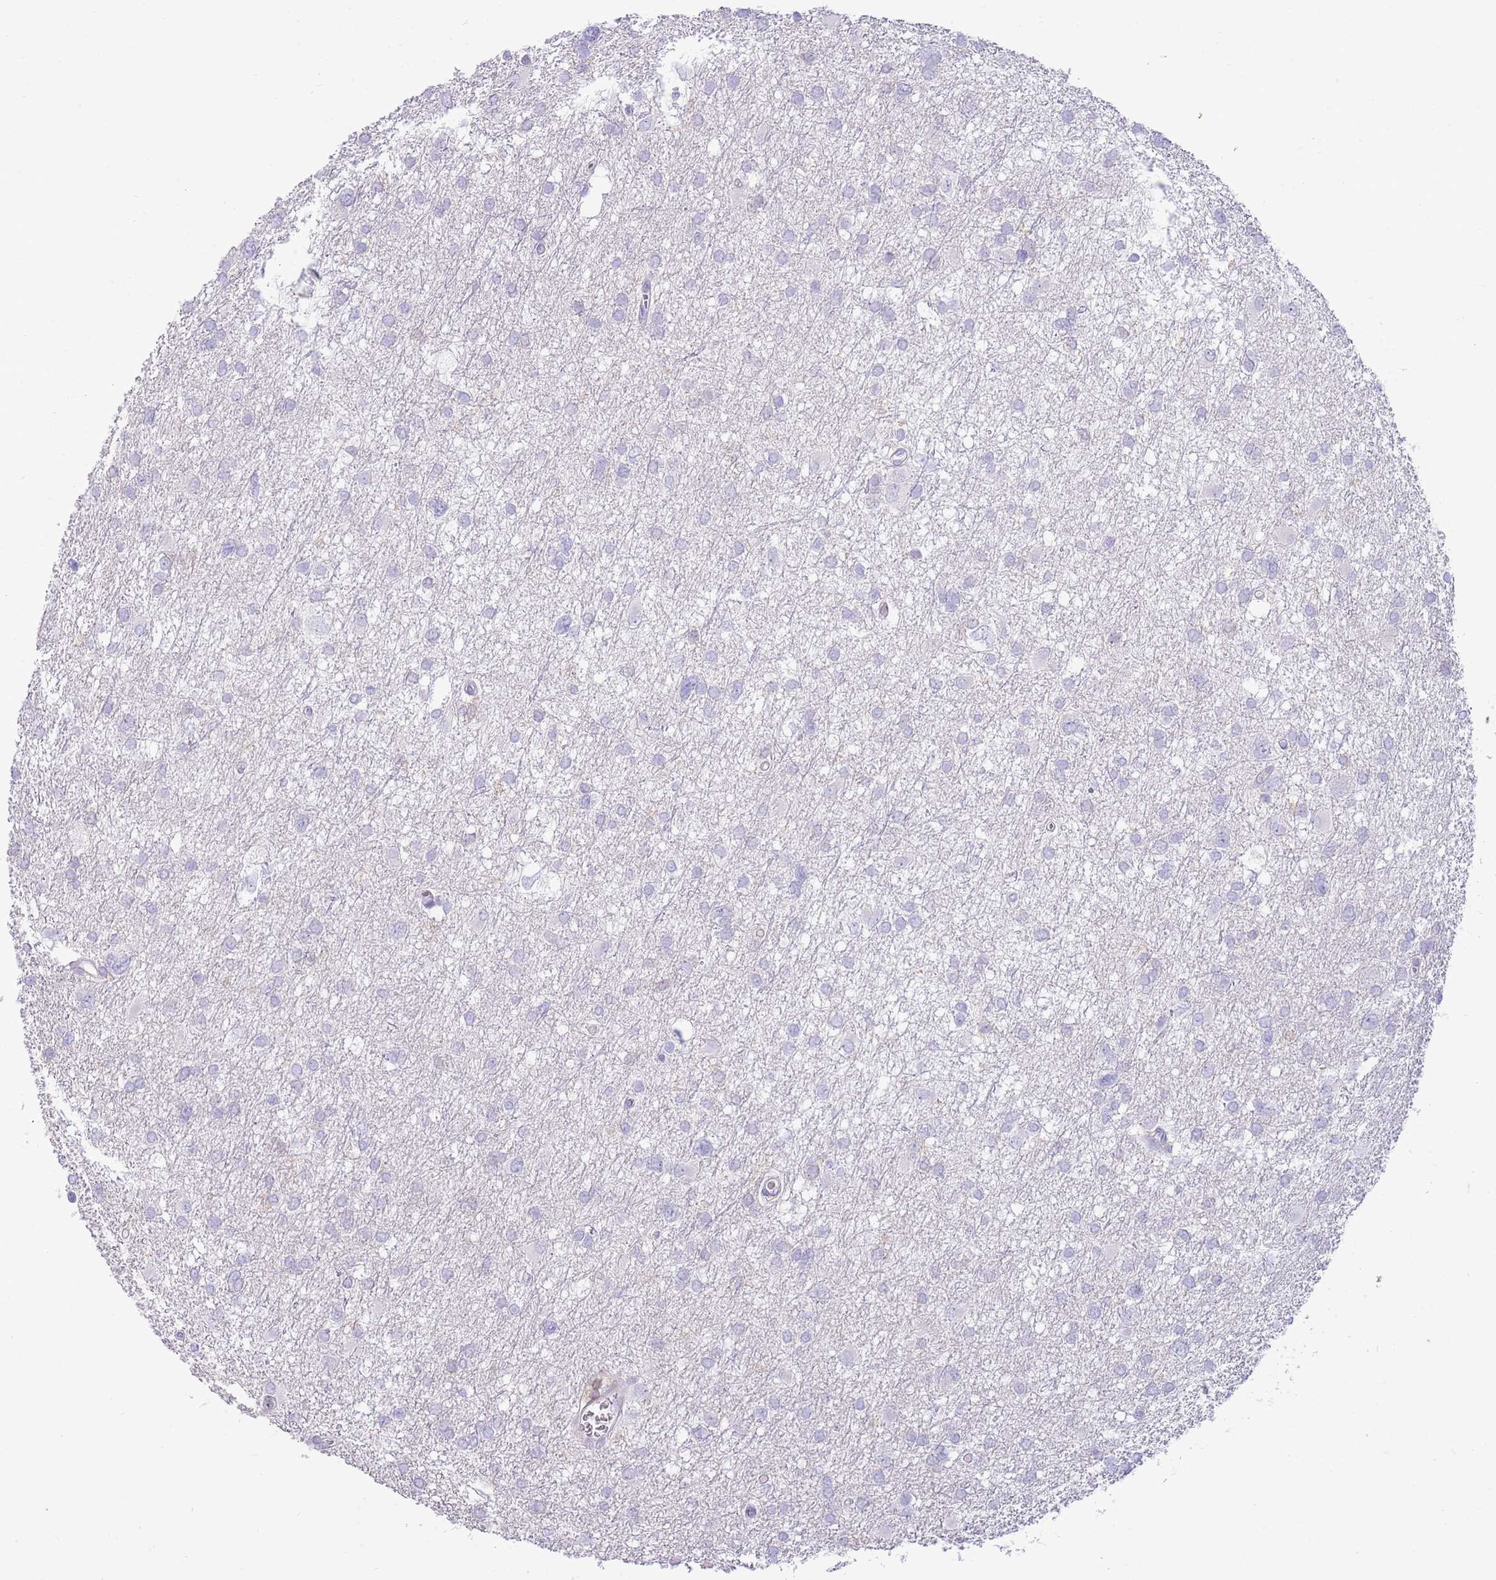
{"staining": {"intensity": "negative", "quantity": "none", "location": "none"}, "tissue": "glioma", "cell_type": "Tumor cells", "image_type": "cancer", "snomed": [{"axis": "morphology", "description": "Glioma, malignant, High grade"}, {"axis": "topography", "description": "Brain"}], "caption": "Photomicrograph shows no significant protein expression in tumor cells of malignant glioma (high-grade).", "gene": "OR4Q3", "patient": {"sex": "male", "age": 61}}